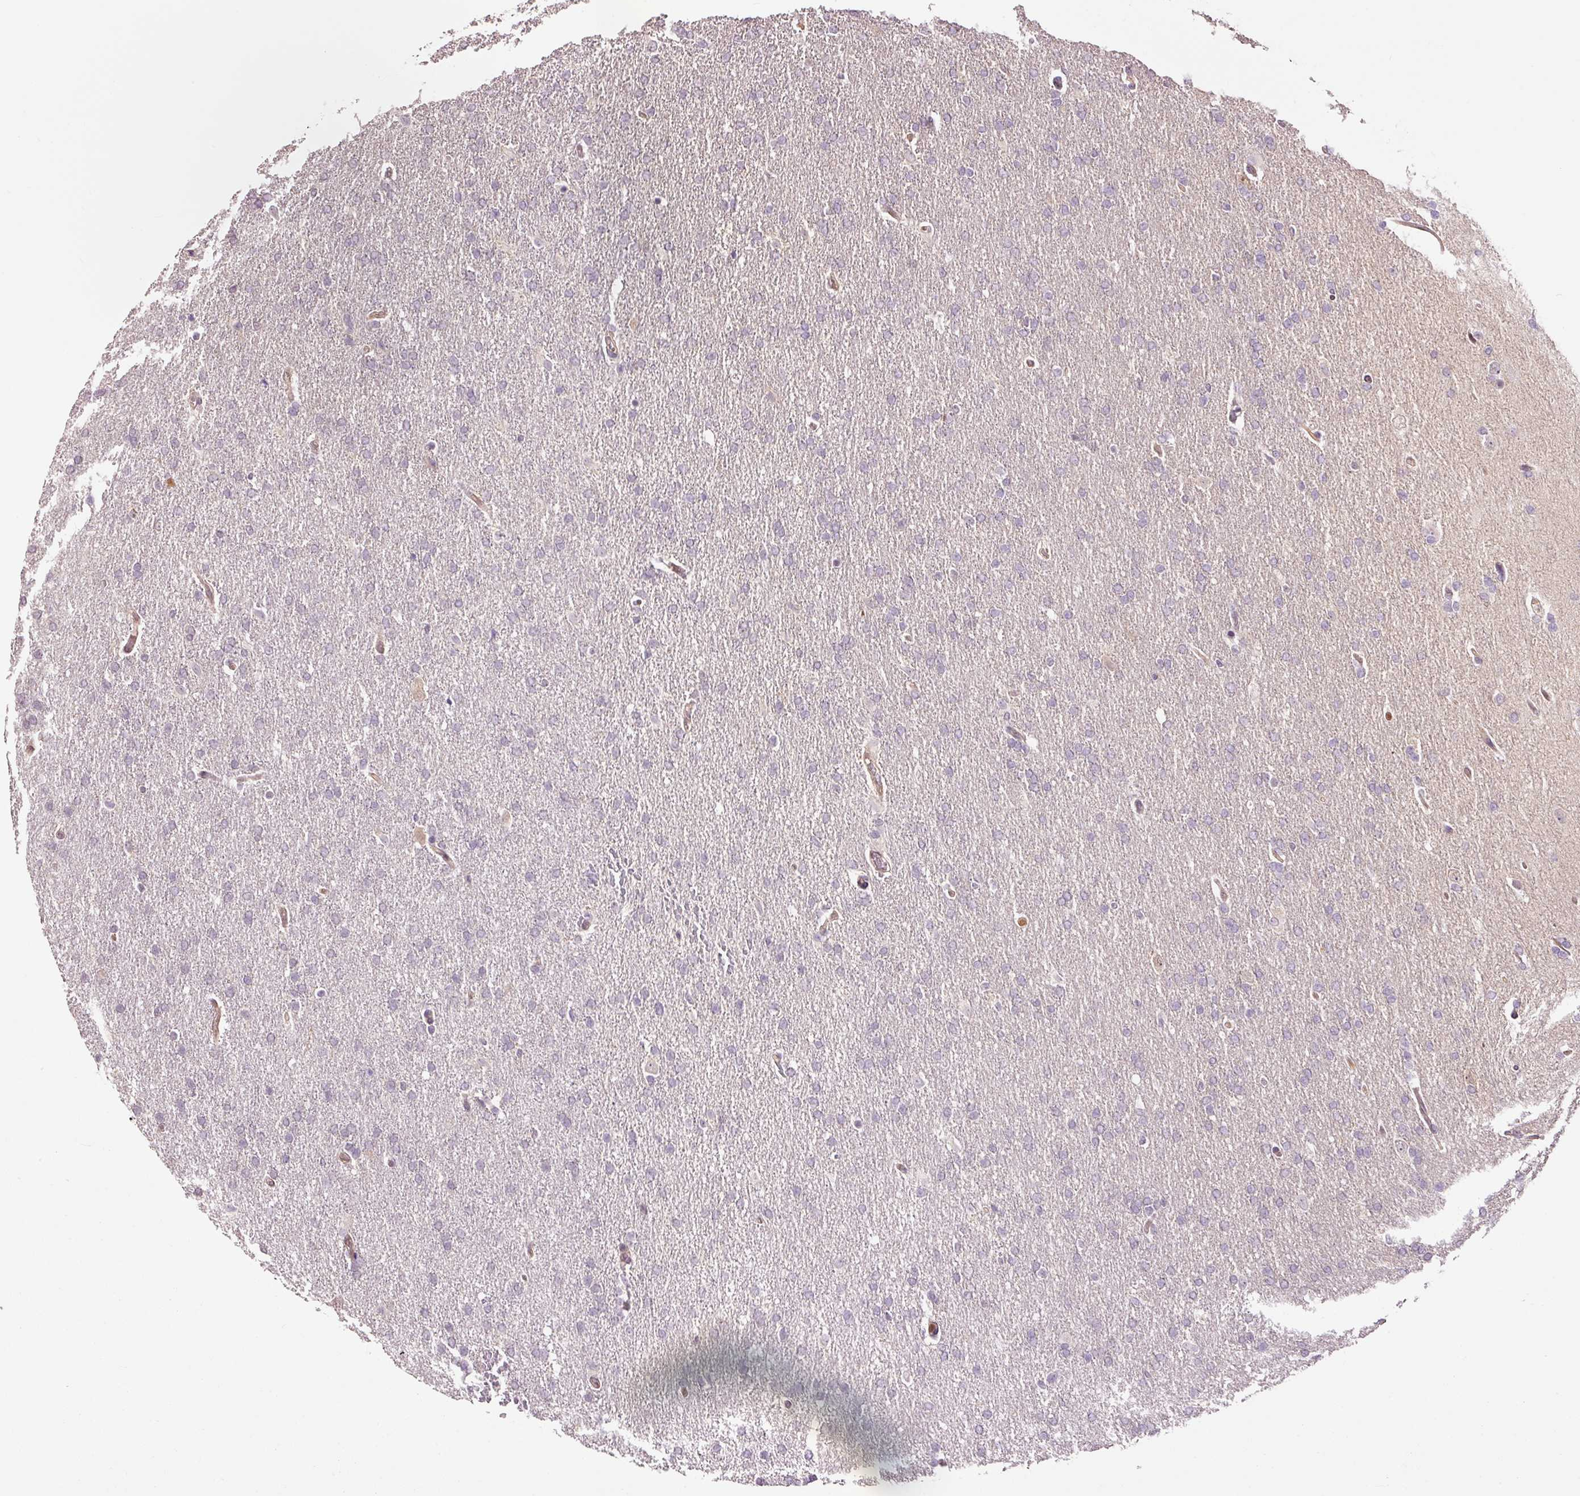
{"staining": {"intensity": "negative", "quantity": "none", "location": "none"}, "tissue": "glioma", "cell_type": "Tumor cells", "image_type": "cancer", "snomed": [{"axis": "morphology", "description": "Glioma, malignant, High grade"}, {"axis": "topography", "description": "Brain"}], "caption": "Tumor cells are negative for brown protein staining in glioma. (DAB IHC with hematoxylin counter stain).", "gene": "FBXL14", "patient": {"sex": "male", "age": 72}}